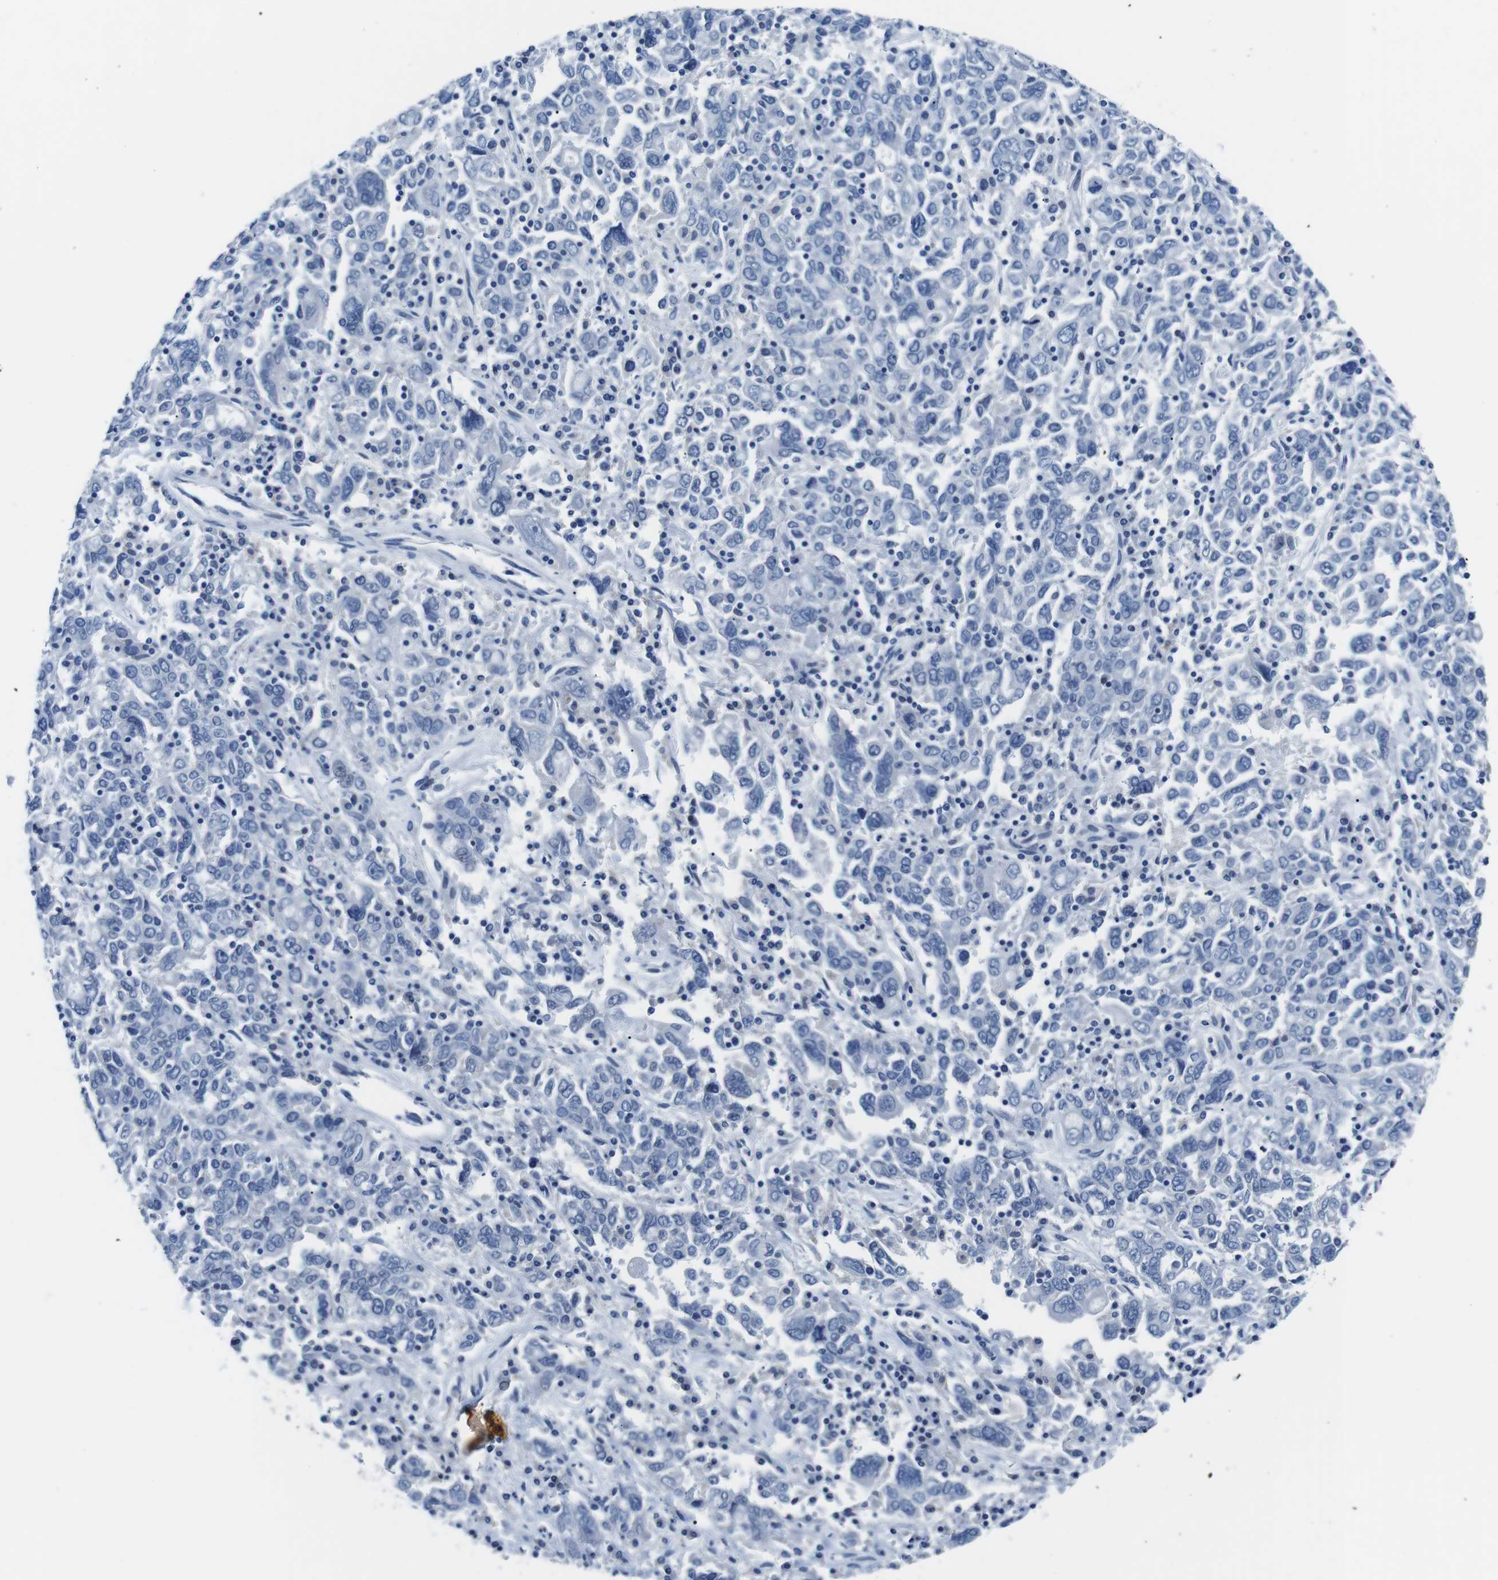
{"staining": {"intensity": "negative", "quantity": "none", "location": "none"}, "tissue": "ovarian cancer", "cell_type": "Tumor cells", "image_type": "cancer", "snomed": [{"axis": "morphology", "description": "Carcinoma, endometroid"}, {"axis": "topography", "description": "Ovary"}], "caption": "Tumor cells are negative for protein expression in human ovarian cancer.", "gene": "MUC2", "patient": {"sex": "female", "age": 62}}